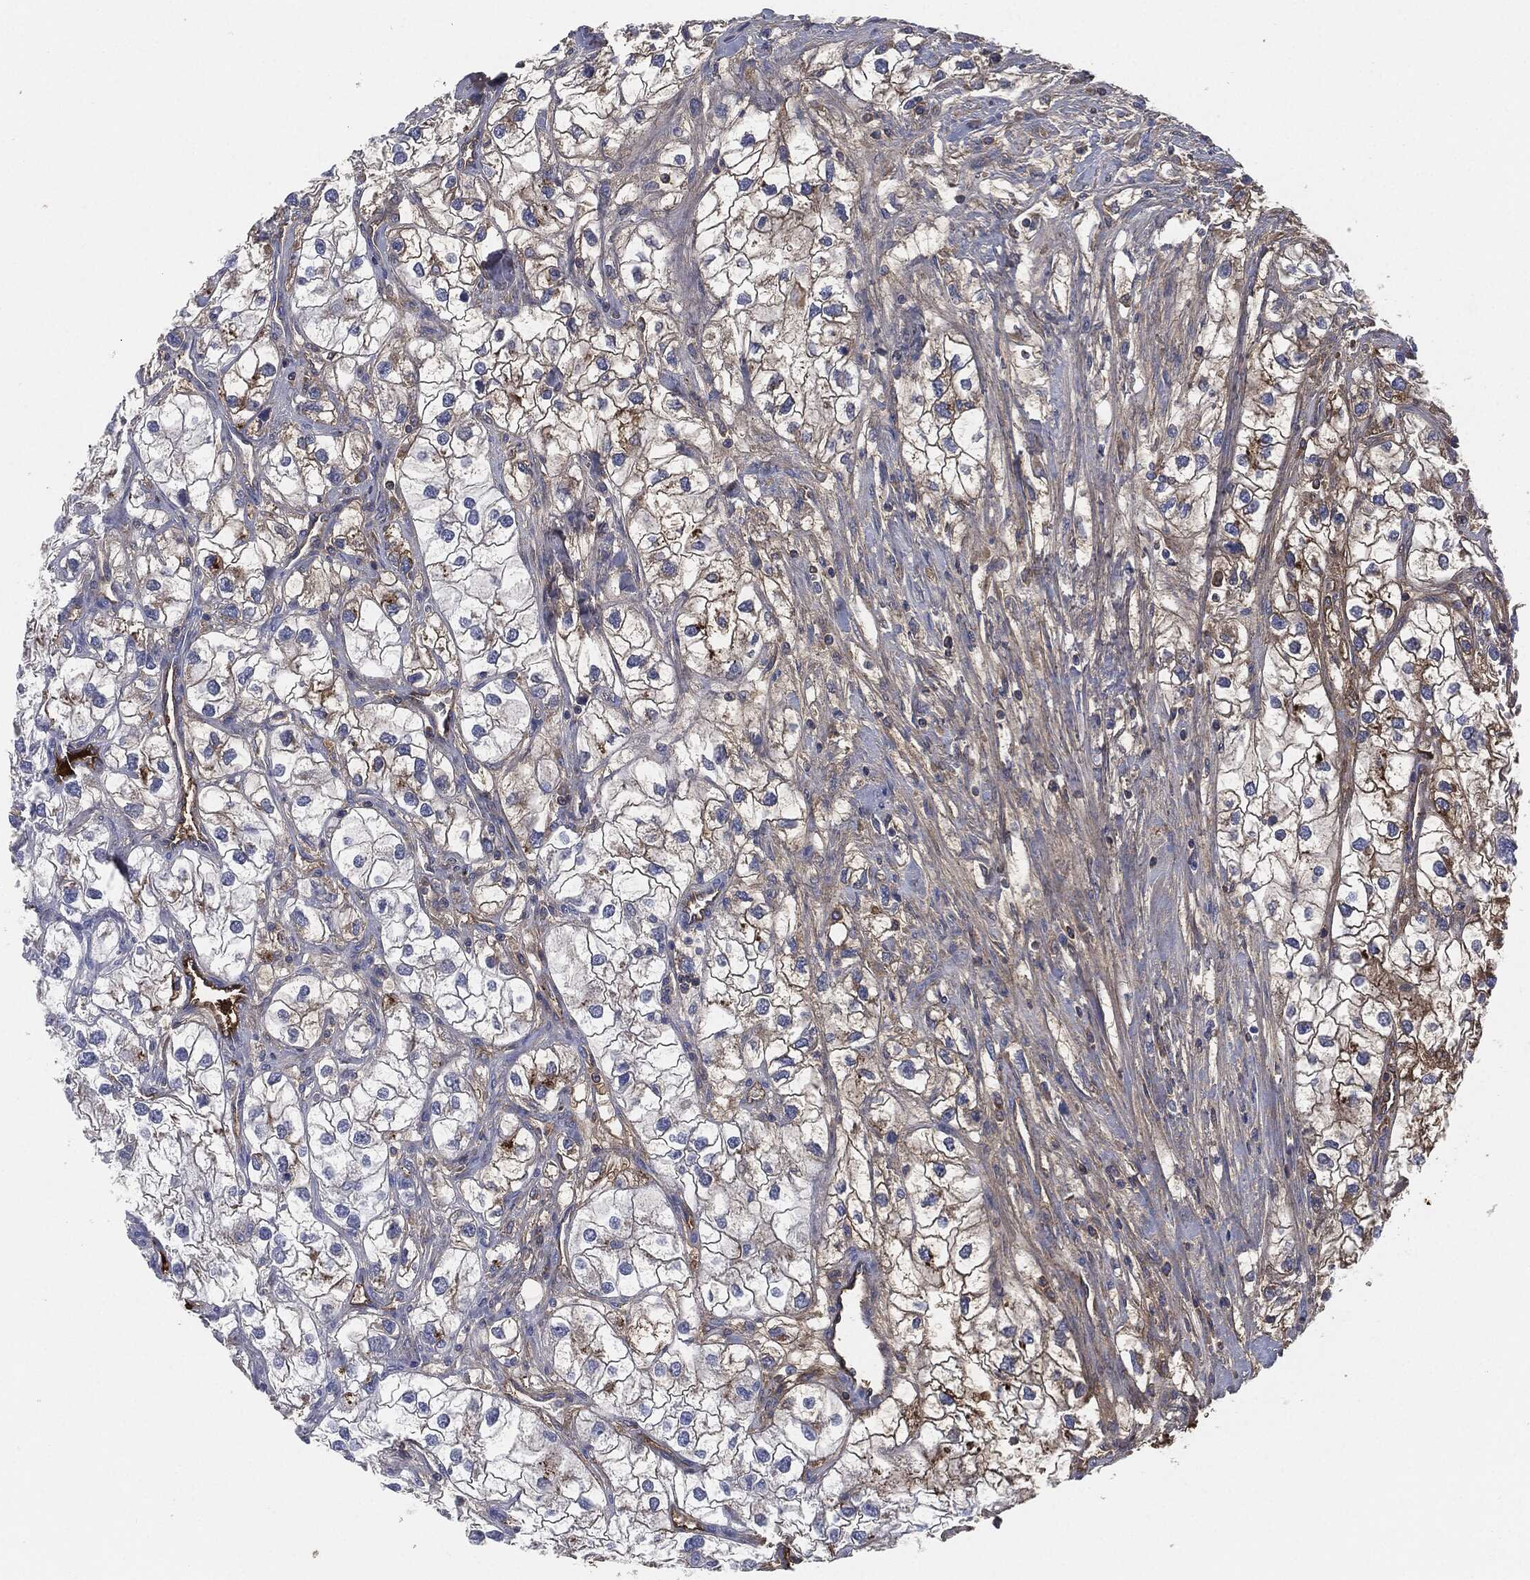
{"staining": {"intensity": "strong", "quantity": "<25%", "location": "cytoplasmic/membranous"}, "tissue": "renal cancer", "cell_type": "Tumor cells", "image_type": "cancer", "snomed": [{"axis": "morphology", "description": "Adenocarcinoma, NOS"}, {"axis": "topography", "description": "Kidney"}], "caption": "A brown stain labels strong cytoplasmic/membranous expression of a protein in human renal cancer (adenocarcinoma) tumor cells. (DAB IHC with brightfield microscopy, high magnification).", "gene": "APOB", "patient": {"sex": "male", "age": 59}}